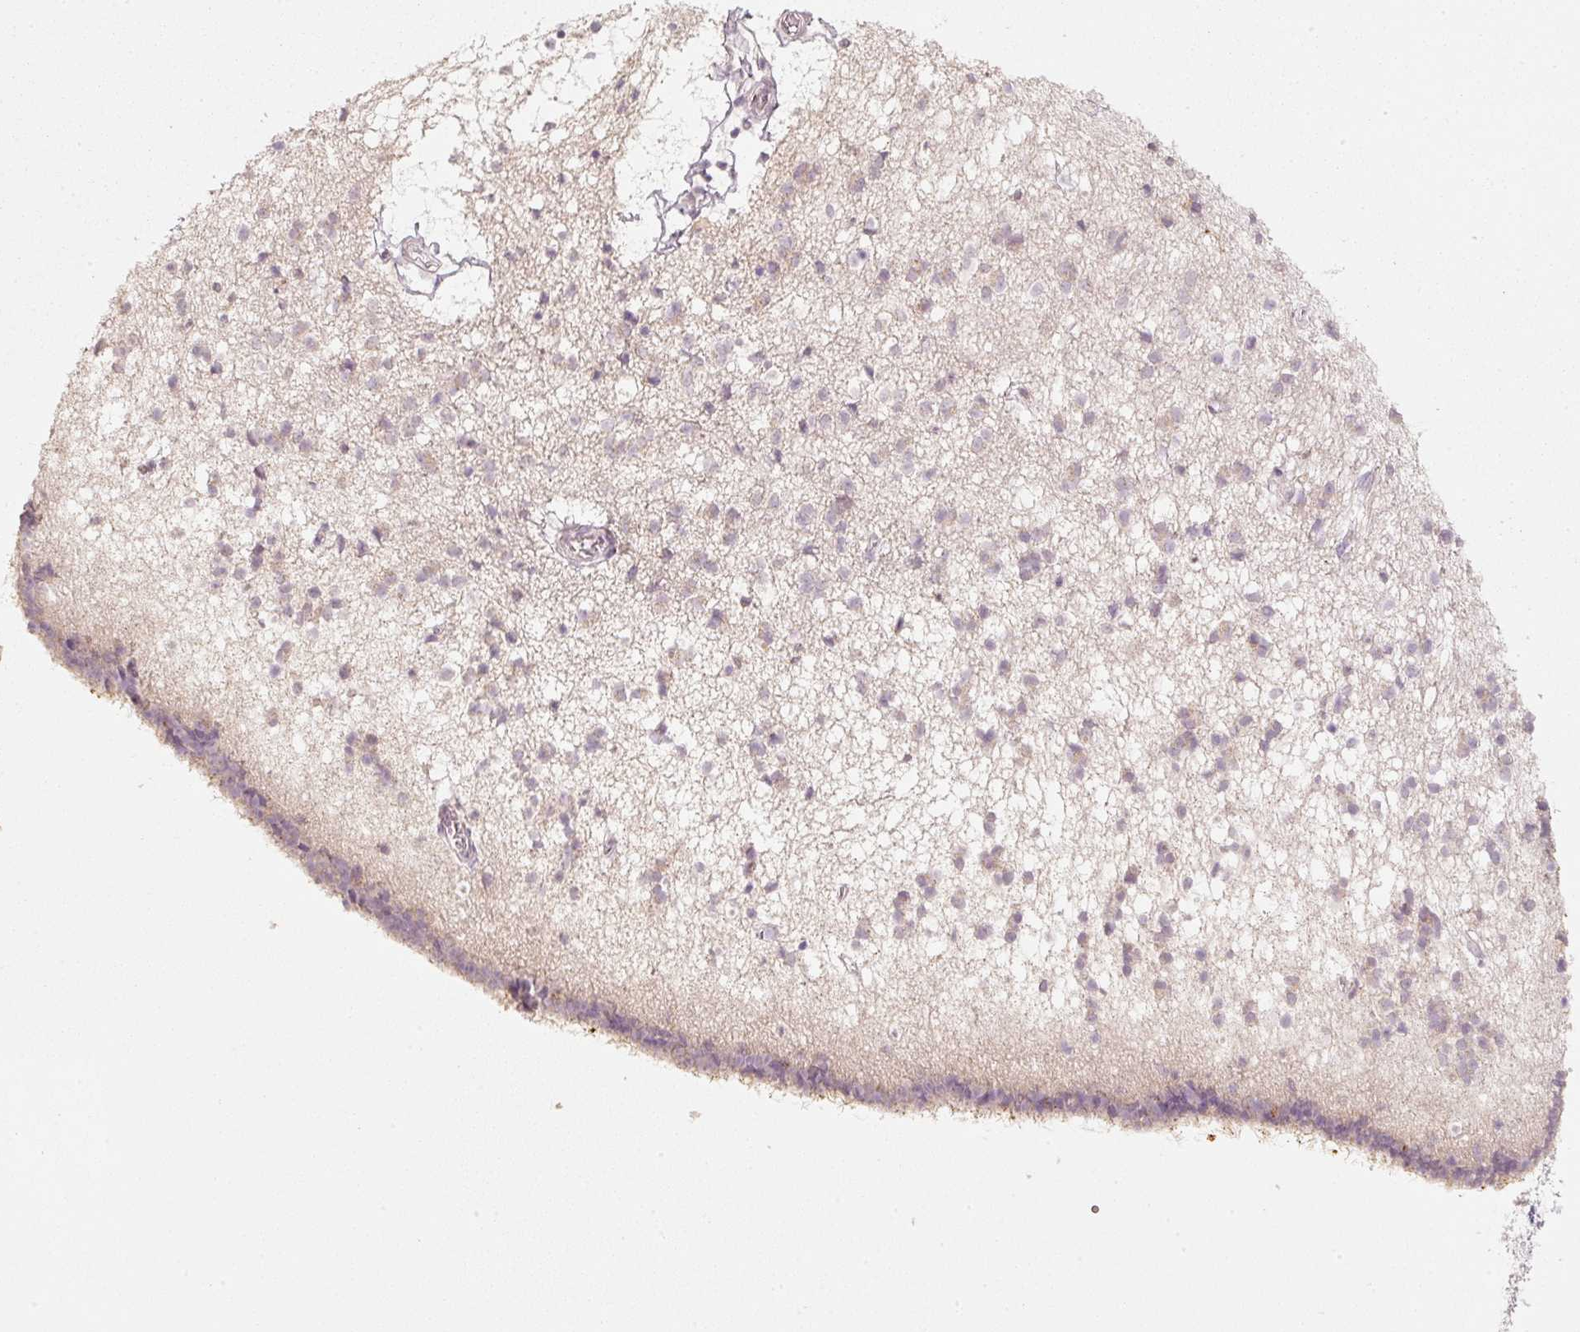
{"staining": {"intensity": "negative", "quantity": "none", "location": "none"}, "tissue": "caudate", "cell_type": "Glial cells", "image_type": "normal", "snomed": [{"axis": "morphology", "description": "Normal tissue, NOS"}, {"axis": "topography", "description": "Lateral ventricle wall"}], "caption": "Normal caudate was stained to show a protein in brown. There is no significant expression in glial cells. (Stains: DAB (3,3'-diaminobenzidine) IHC with hematoxylin counter stain, Microscopy: brightfield microscopy at high magnification).", "gene": "STEAP1", "patient": {"sex": "male", "age": 58}}